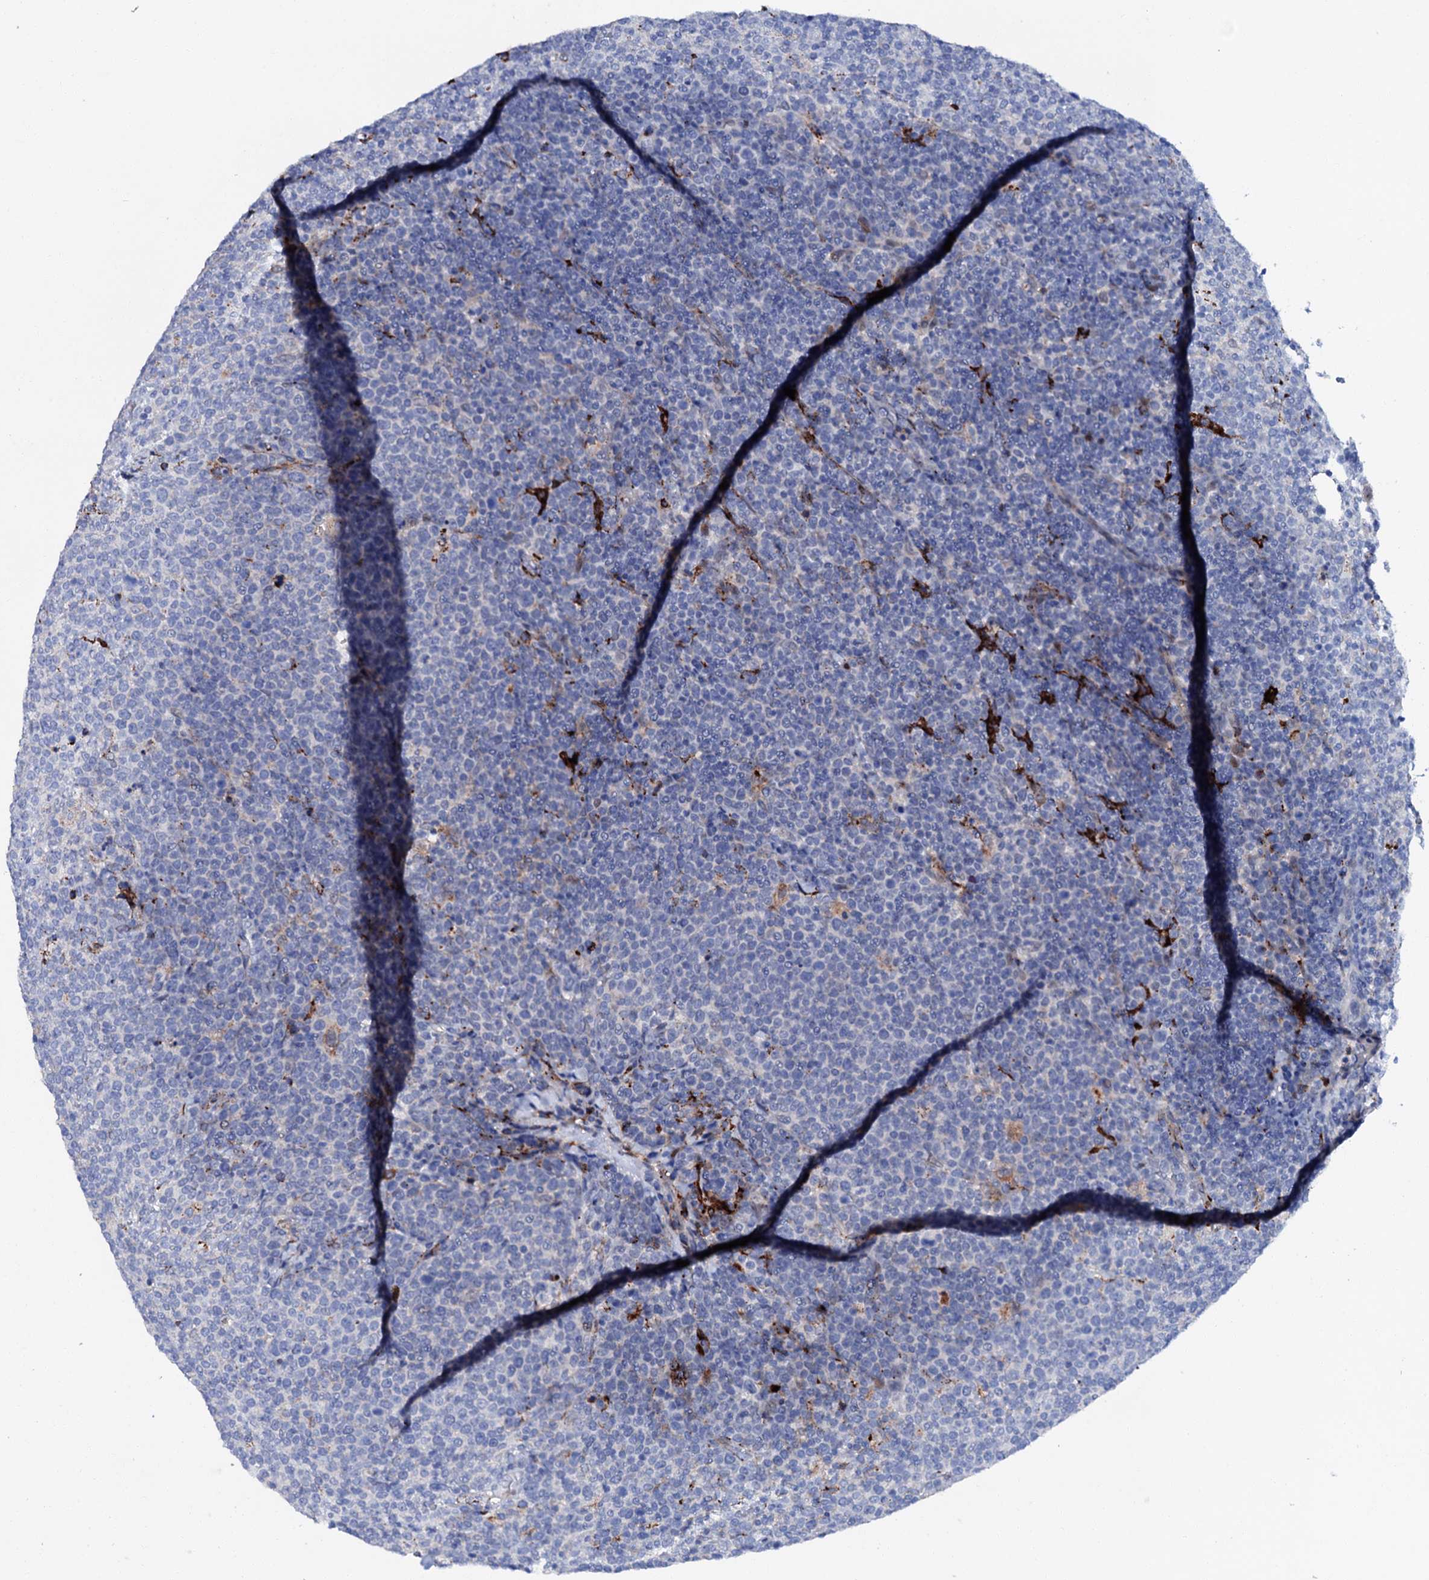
{"staining": {"intensity": "negative", "quantity": "none", "location": "none"}, "tissue": "lymphoma", "cell_type": "Tumor cells", "image_type": "cancer", "snomed": [{"axis": "morphology", "description": "Malignant lymphoma, non-Hodgkin's type, High grade"}, {"axis": "topography", "description": "Lymph node"}], "caption": "Protein analysis of lymphoma reveals no significant expression in tumor cells.", "gene": "MED13L", "patient": {"sex": "male", "age": 61}}